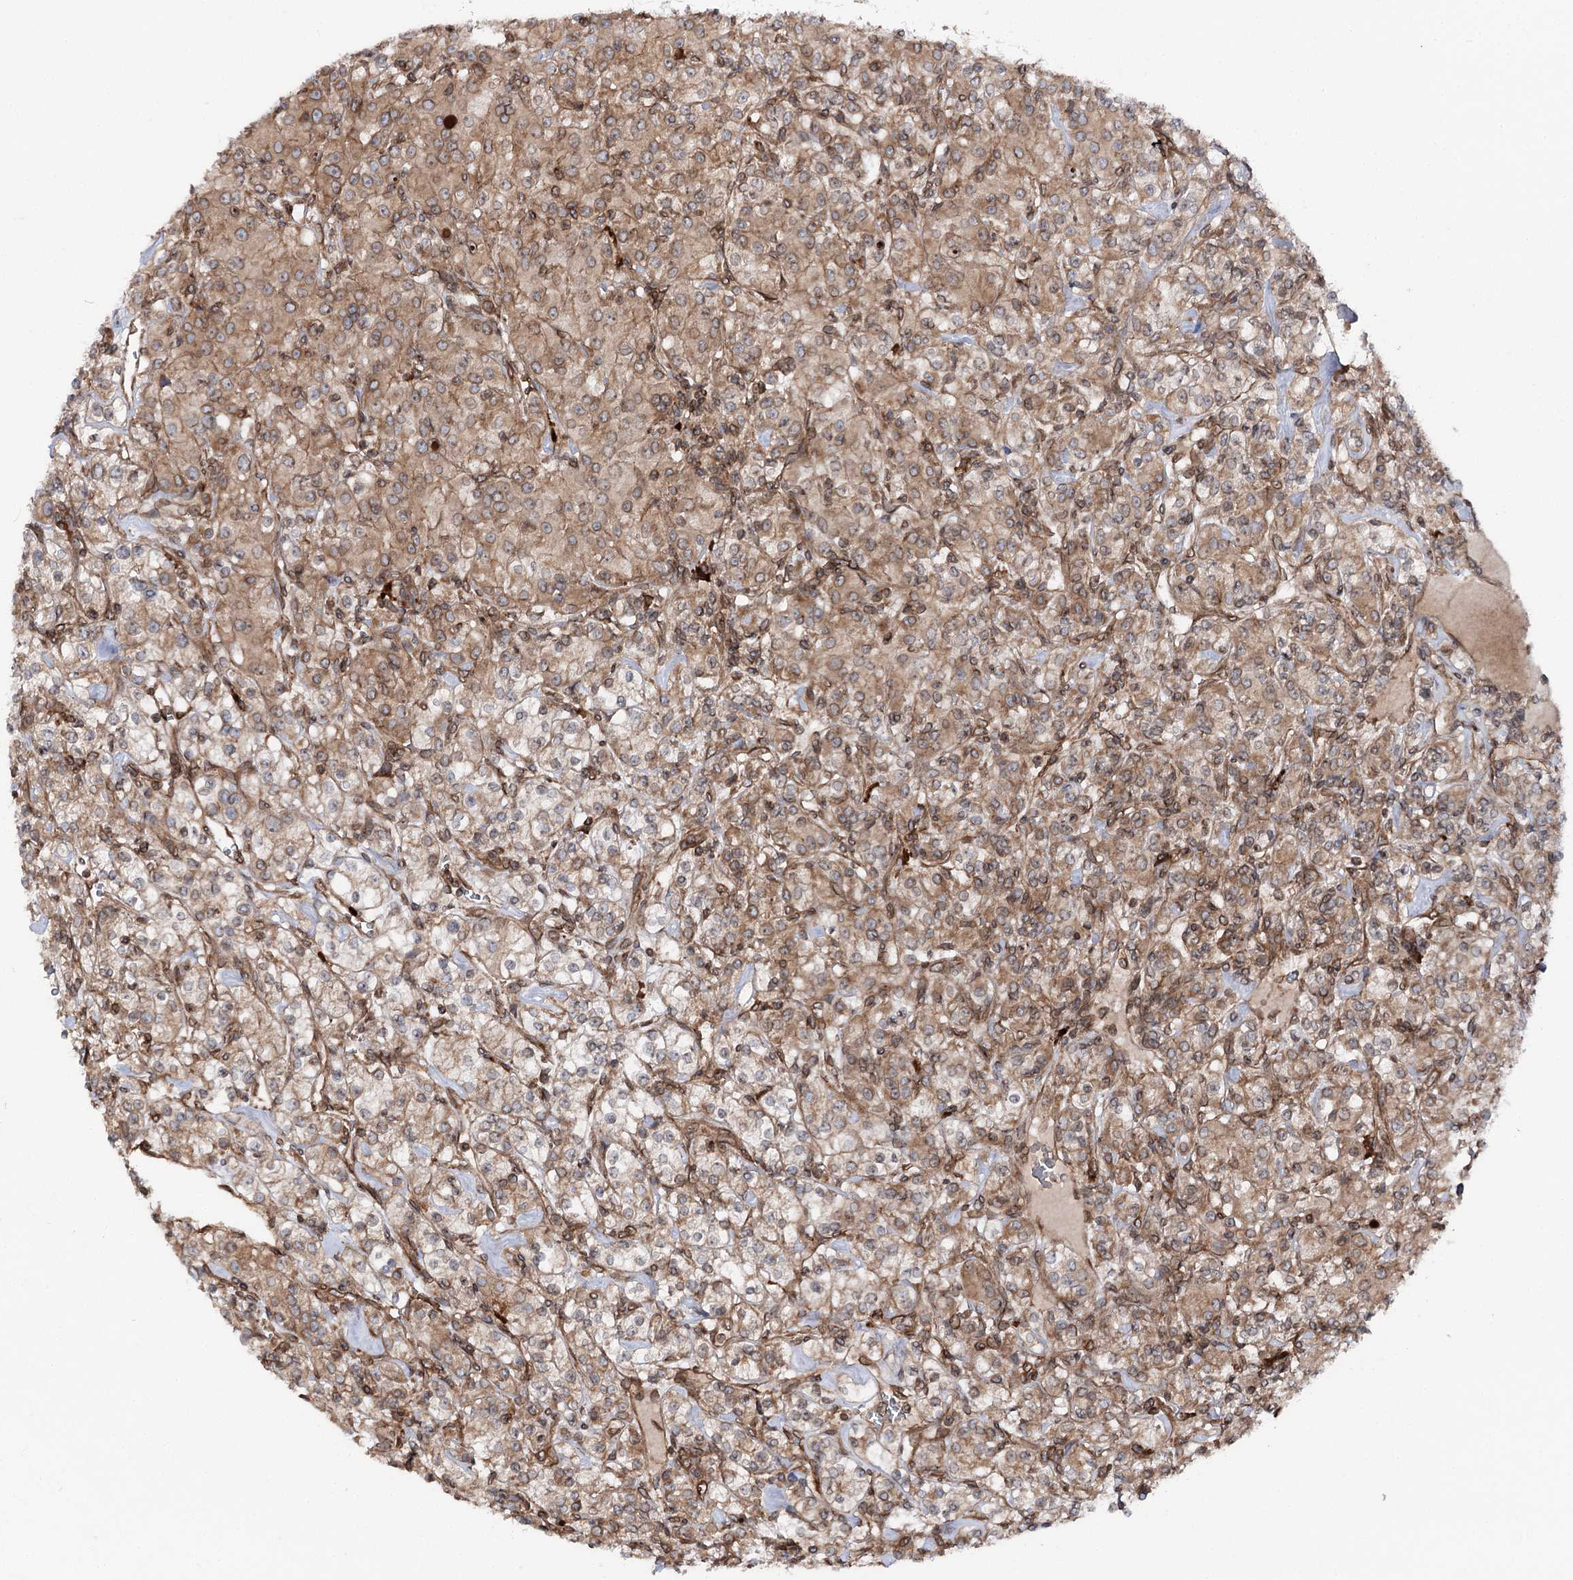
{"staining": {"intensity": "moderate", "quantity": ">75%", "location": "cytoplasmic/membranous,nuclear"}, "tissue": "renal cancer", "cell_type": "Tumor cells", "image_type": "cancer", "snomed": [{"axis": "morphology", "description": "Adenocarcinoma, NOS"}, {"axis": "topography", "description": "Kidney"}], "caption": "Immunohistochemistry (IHC) staining of renal adenocarcinoma, which exhibits medium levels of moderate cytoplasmic/membranous and nuclear positivity in about >75% of tumor cells indicating moderate cytoplasmic/membranous and nuclear protein expression. The staining was performed using DAB (brown) for protein detection and nuclei were counterstained in hematoxylin (blue).", "gene": "FGFR1OP2", "patient": {"sex": "male", "age": 77}}